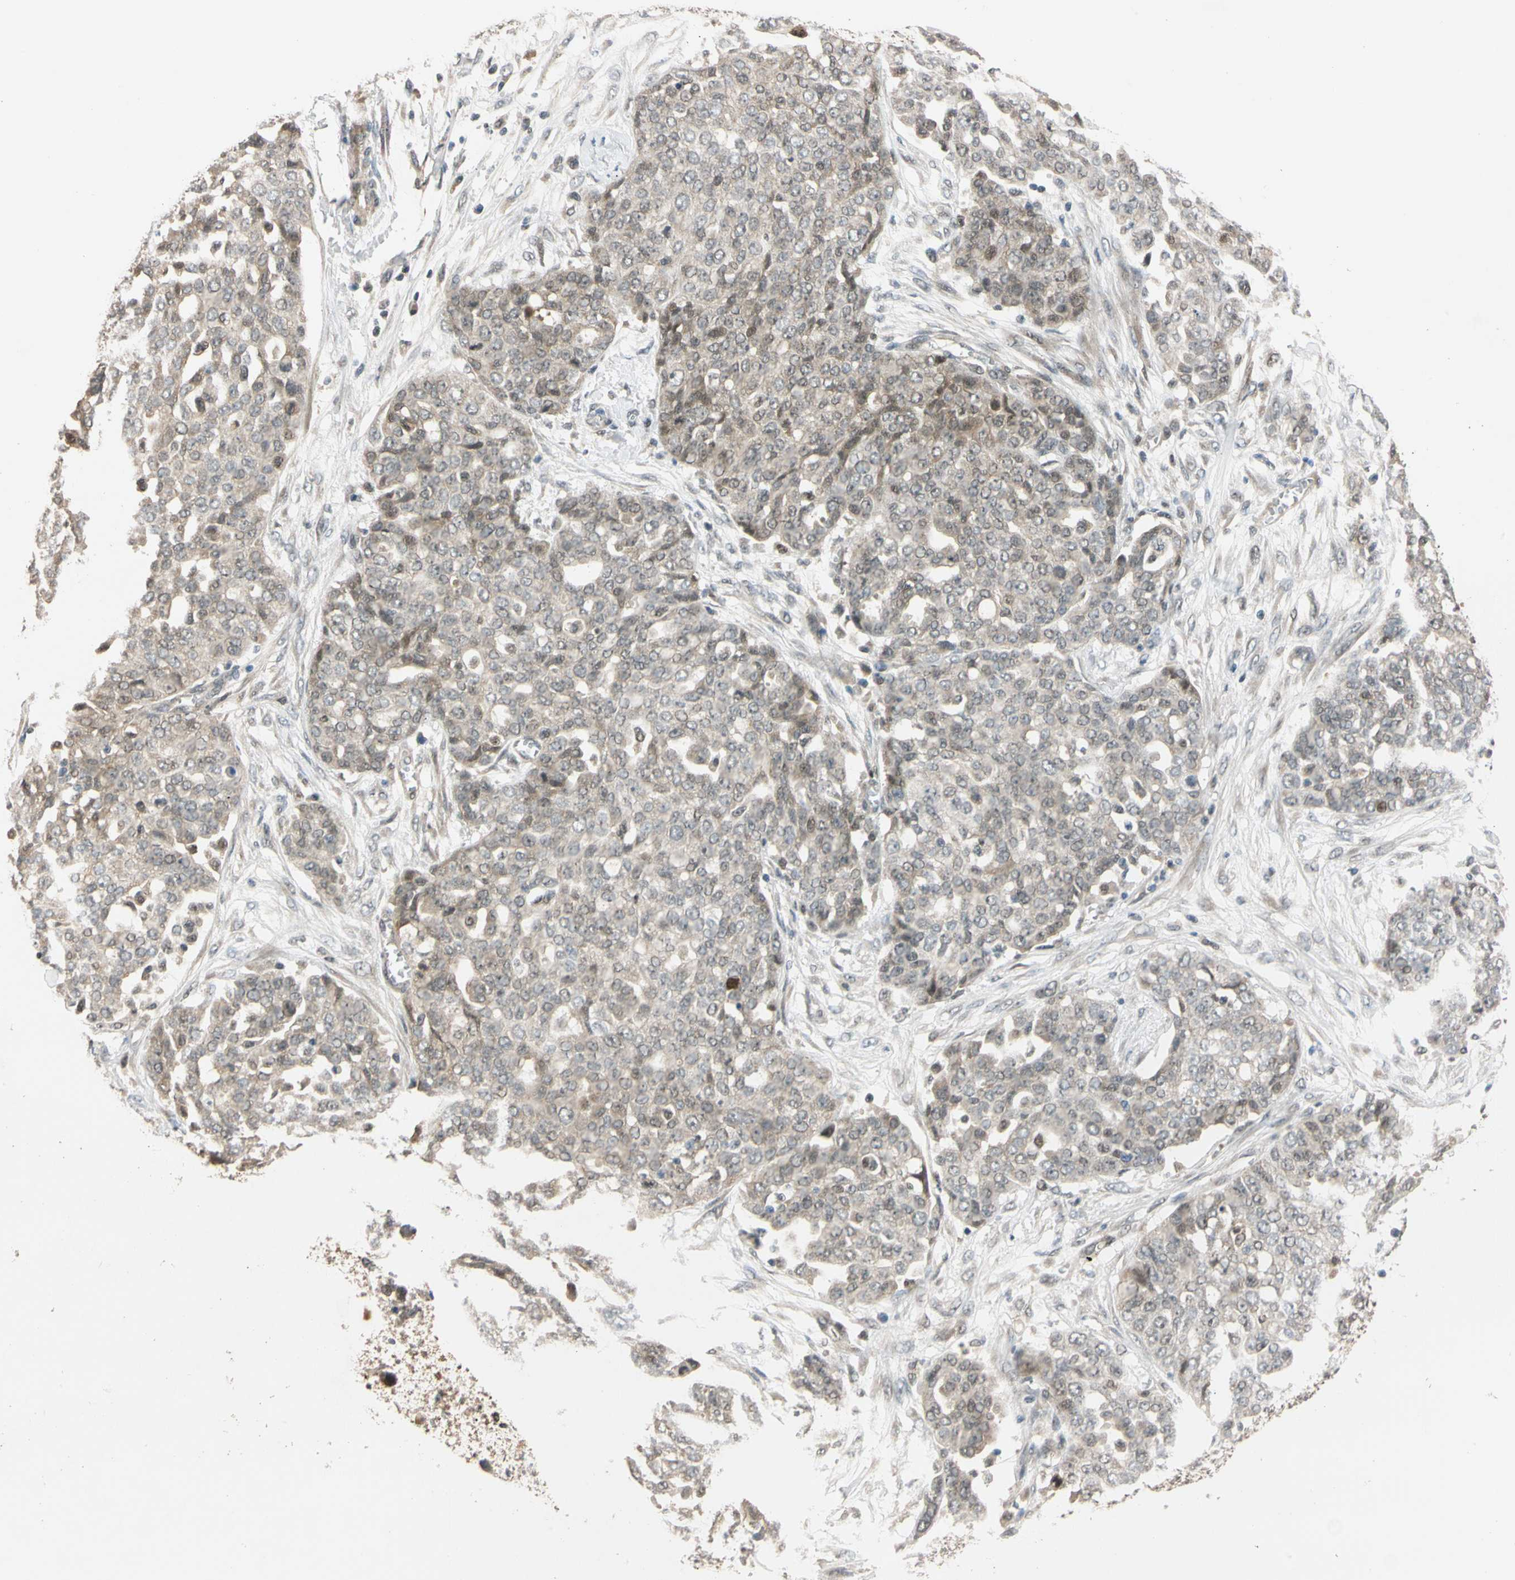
{"staining": {"intensity": "weak", "quantity": ">75%", "location": "cytoplasmic/membranous,nuclear"}, "tissue": "ovarian cancer", "cell_type": "Tumor cells", "image_type": "cancer", "snomed": [{"axis": "morphology", "description": "Cystadenocarcinoma, serous, NOS"}, {"axis": "topography", "description": "Soft tissue"}, {"axis": "topography", "description": "Ovary"}], "caption": "The immunohistochemical stain highlights weak cytoplasmic/membranous and nuclear expression in tumor cells of ovarian cancer (serous cystadenocarcinoma) tissue.", "gene": "RIOX2", "patient": {"sex": "female", "age": 57}}